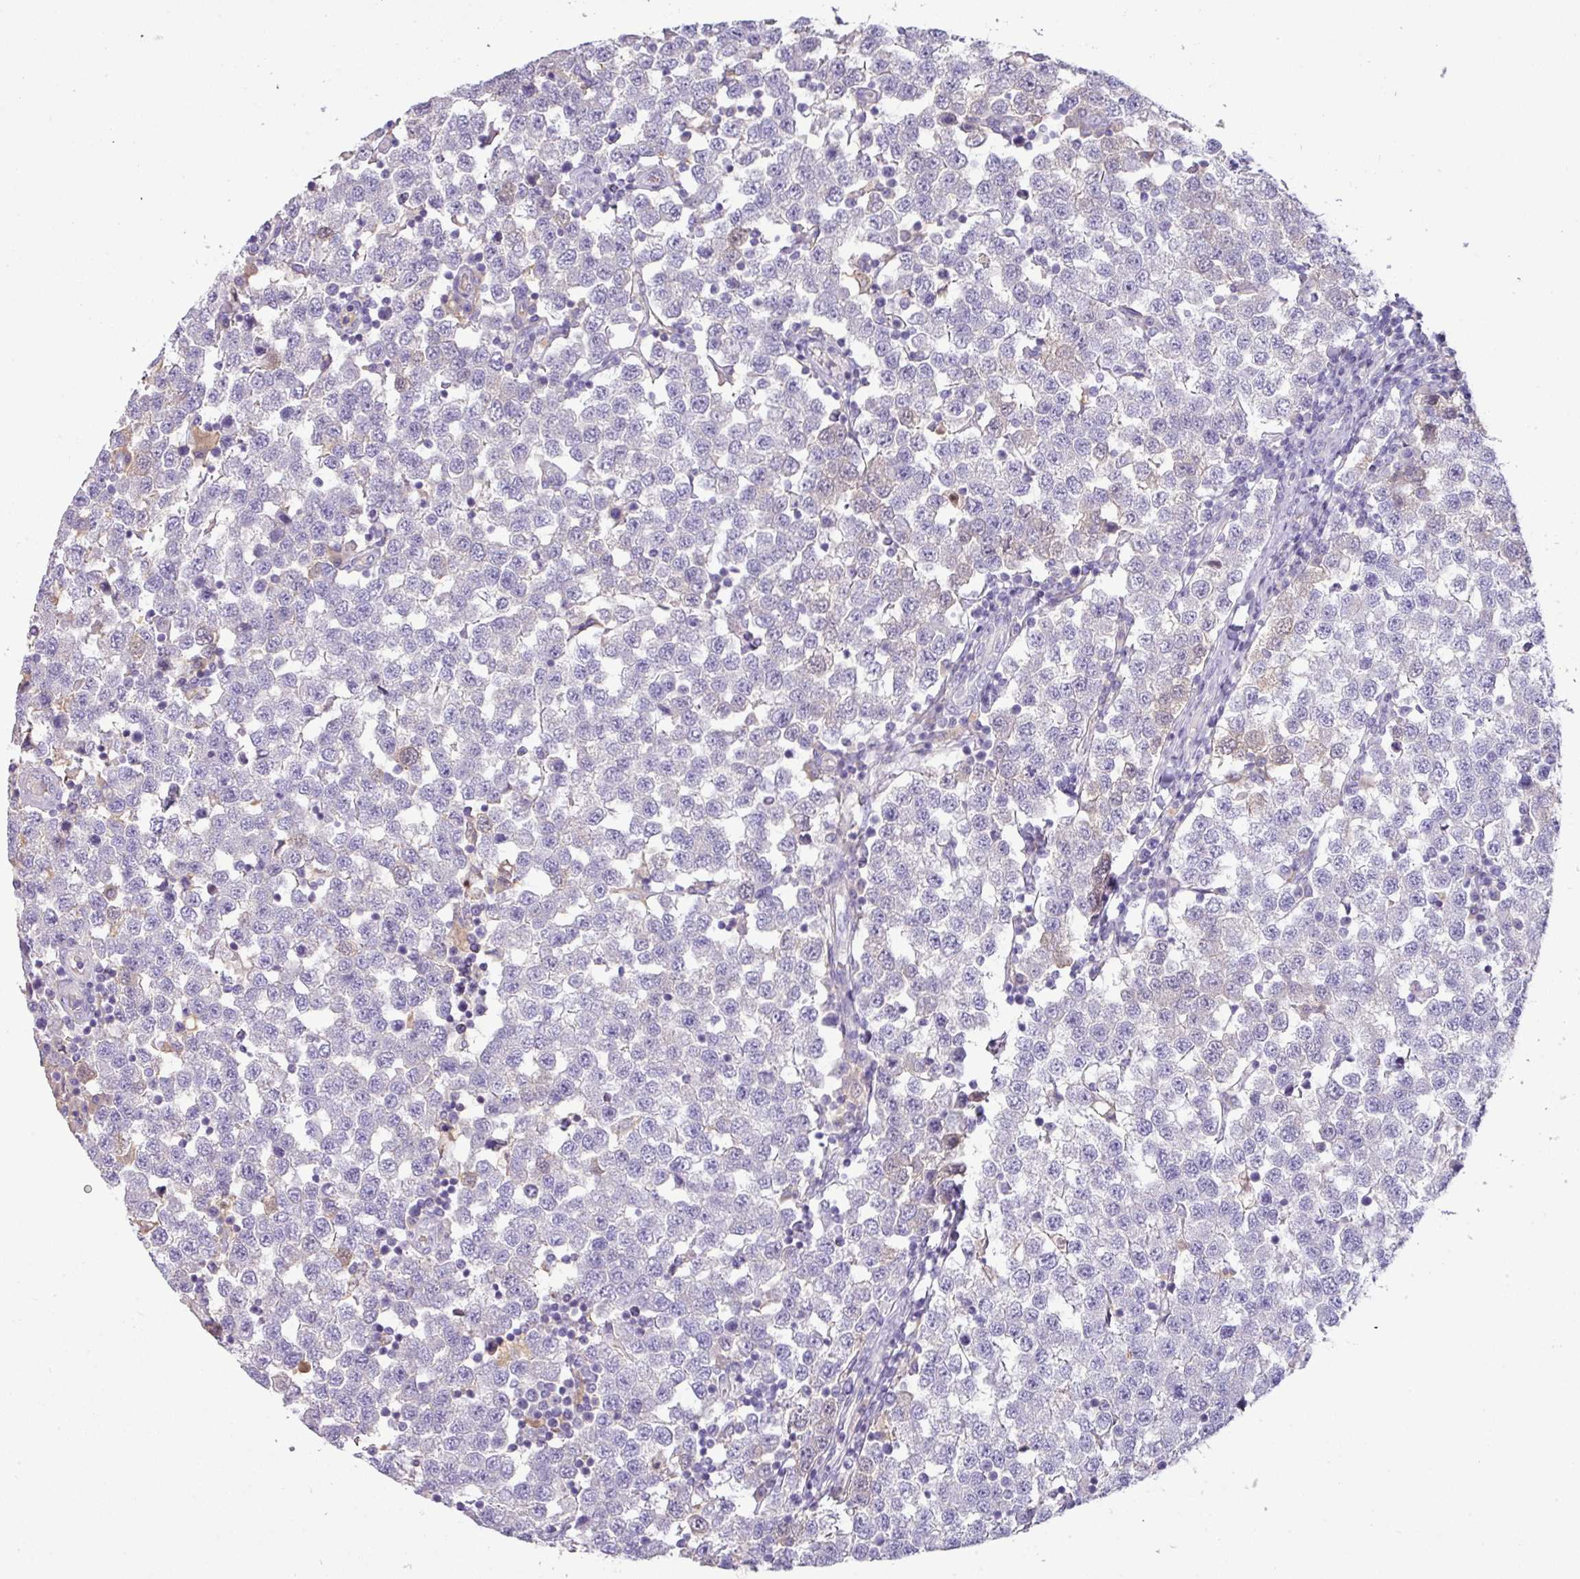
{"staining": {"intensity": "negative", "quantity": "none", "location": "none"}, "tissue": "testis cancer", "cell_type": "Tumor cells", "image_type": "cancer", "snomed": [{"axis": "morphology", "description": "Seminoma, NOS"}, {"axis": "topography", "description": "Testis"}], "caption": "Immunohistochemistry micrograph of seminoma (testis) stained for a protein (brown), which exhibits no positivity in tumor cells.", "gene": "OR6C6", "patient": {"sex": "male", "age": 34}}